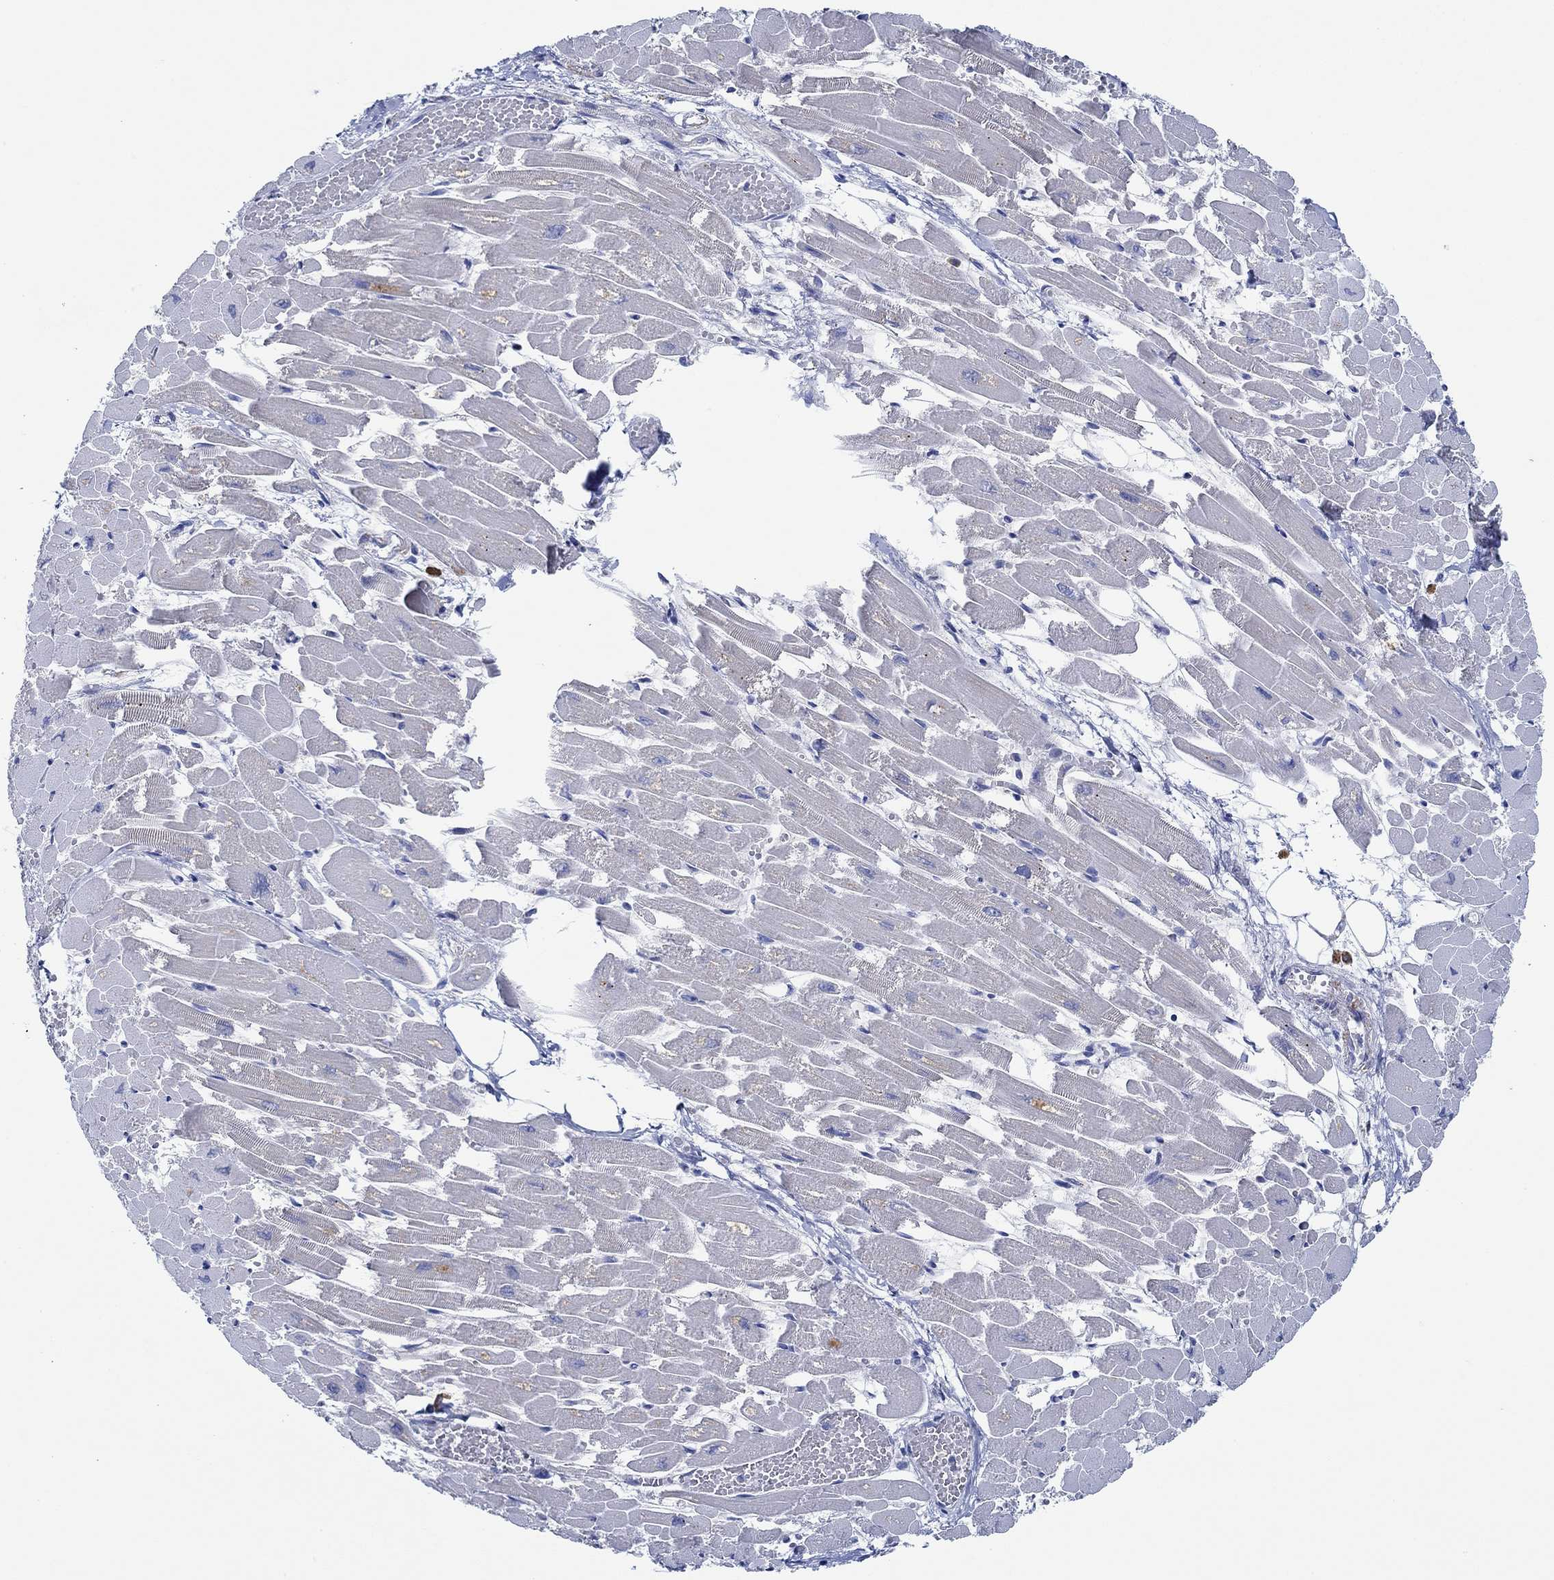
{"staining": {"intensity": "negative", "quantity": "none", "location": "none"}, "tissue": "heart muscle", "cell_type": "Cardiomyocytes", "image_type": "normal", "snomed": [{"axis": "morphology", "description": "Normal tissue, NOS"}, {"axis": "topography", "description": "Heart"}], "caption": "IHC of normal human heart muscle displays no expression in cardiomyocytes.", "gene": "CPM", "patient": {"sex": "female", "age": 52}}